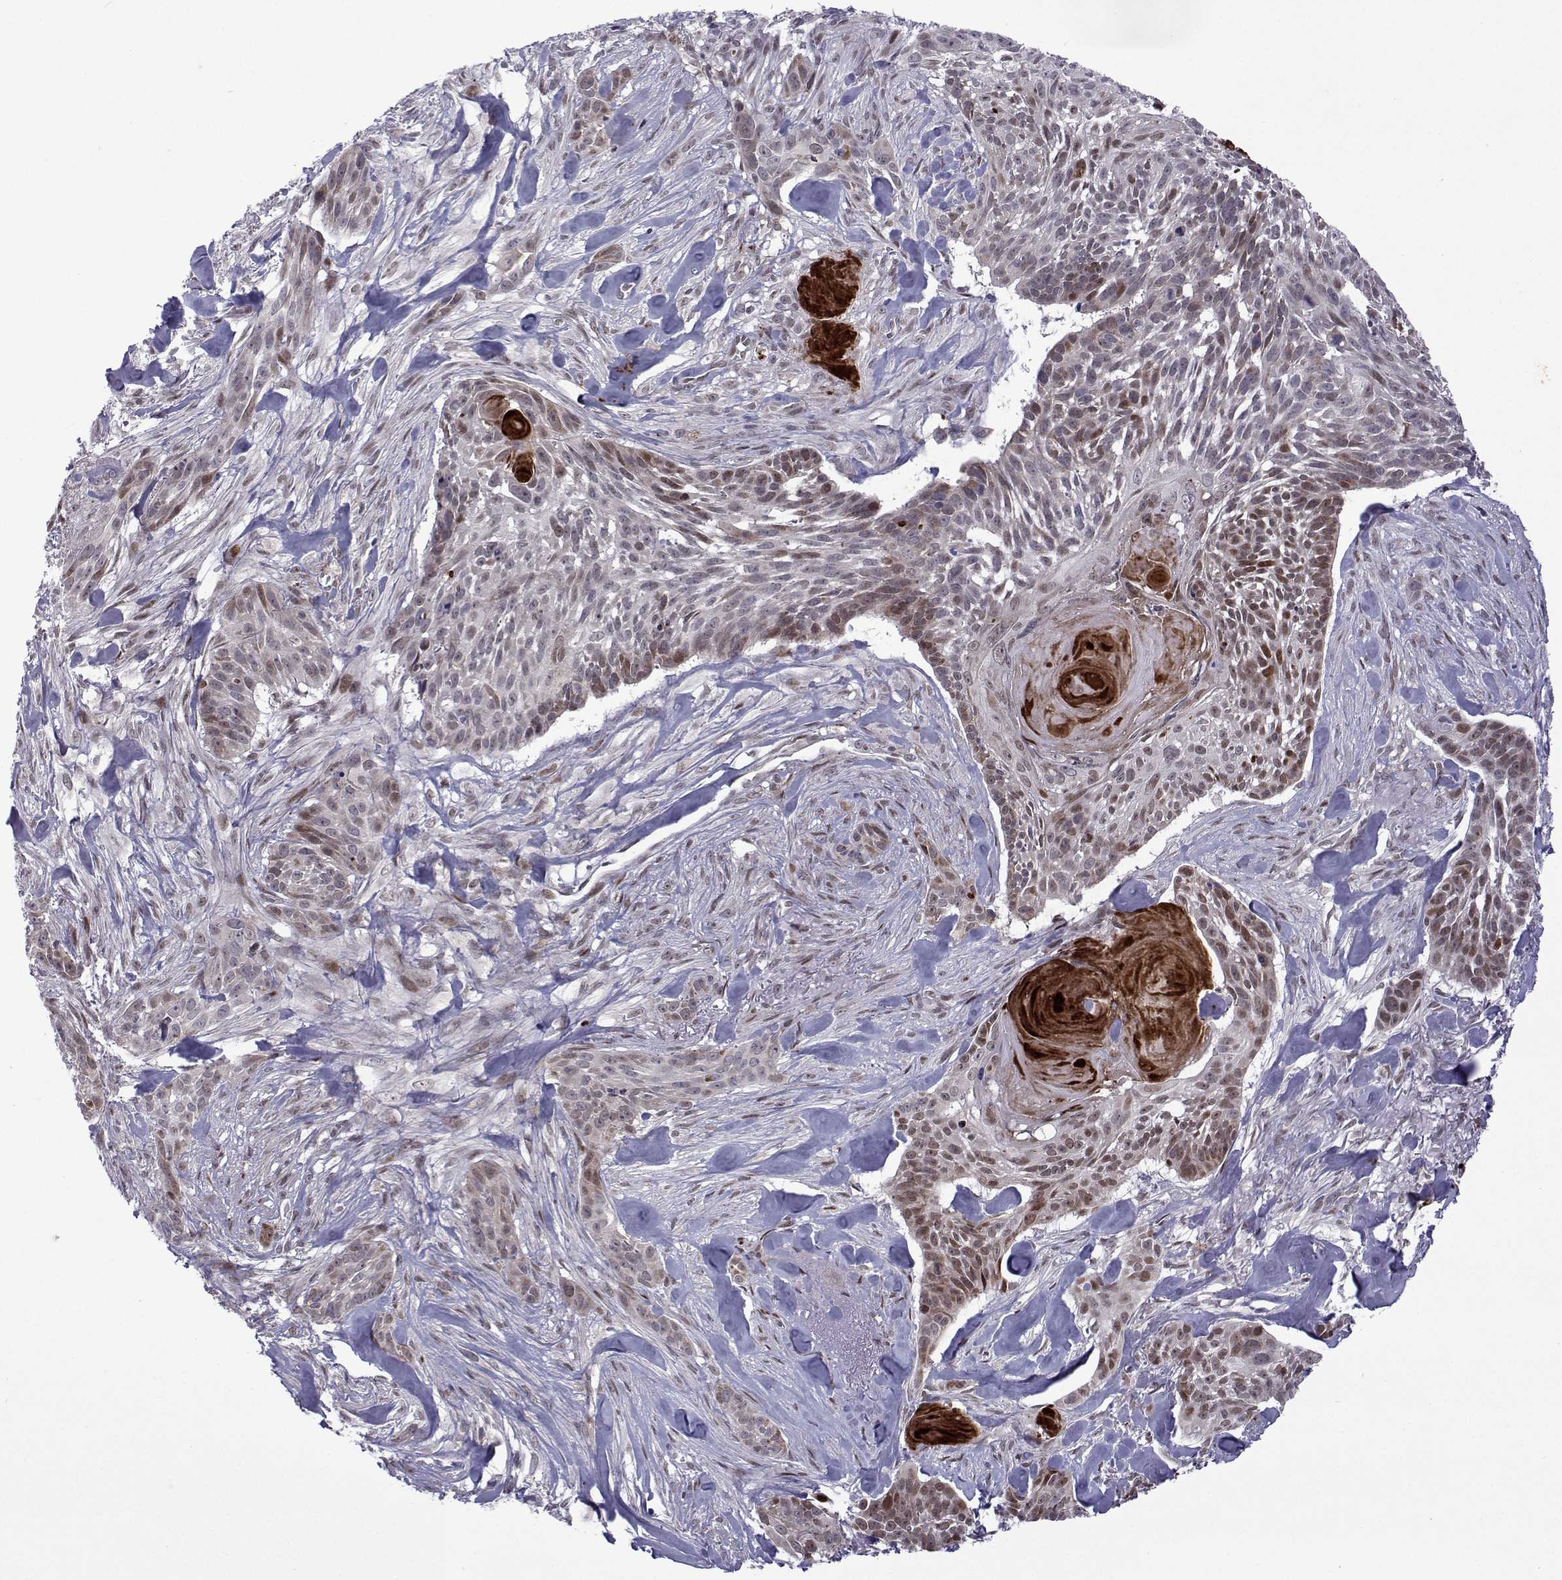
{"staining": {"intensity": "weak", "quantity": "<25%", "location": "nuclear"}, "tissue": "skin cancer", "cell_type": "Tumor cells", "image_type": "cancer", "snomed": [{"axis": "morphology", "description": "Basal cell carcinoma"}, {"axis": "topography", "description": "Skin"}], "caption": "Tumor cells show no significant positivity in skin cancer.", "gene": "EFCAB3", "patient": {"sex": "male", "age": 87}}